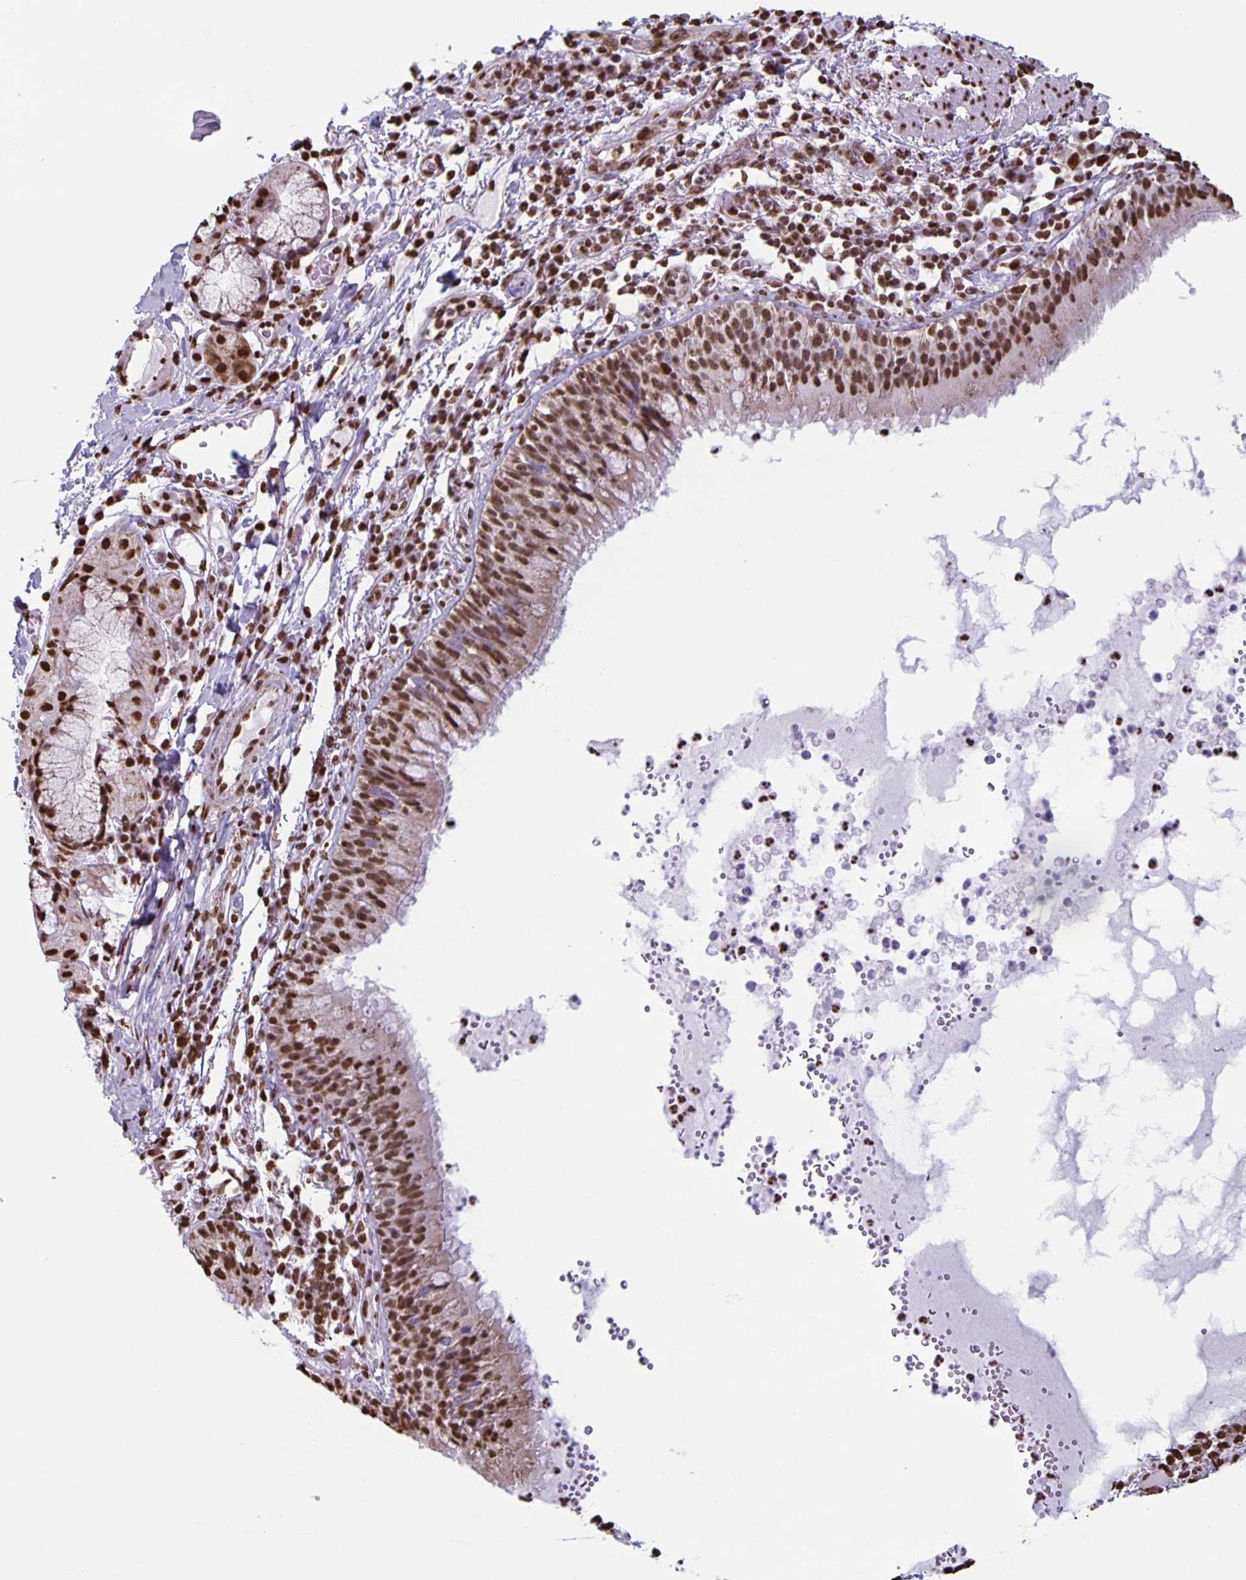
{"staining": {"intensity": "moderate", "quantity": ">75%", "location": "nuclear"}, "tissue": "bronchus", "cell_type": "Respiratory epithelial cells", "image_type": "normal", "snomed": [{"axis": "morphology", "description": "Normal tissue, NOS"}, {"axis": "topography", "description": "Cartilage tissue"}, {"axis": "topography", "description": "Bronchus"}], "caption": "A brown stain highlights moderate nuclear staining of a protein in respiratory epithelial cells of normal human bronchus. (IHC, brightfield microscopy, high magnification).", "gene": "DUT", "patient": {"sex": "male", "age": 56}}